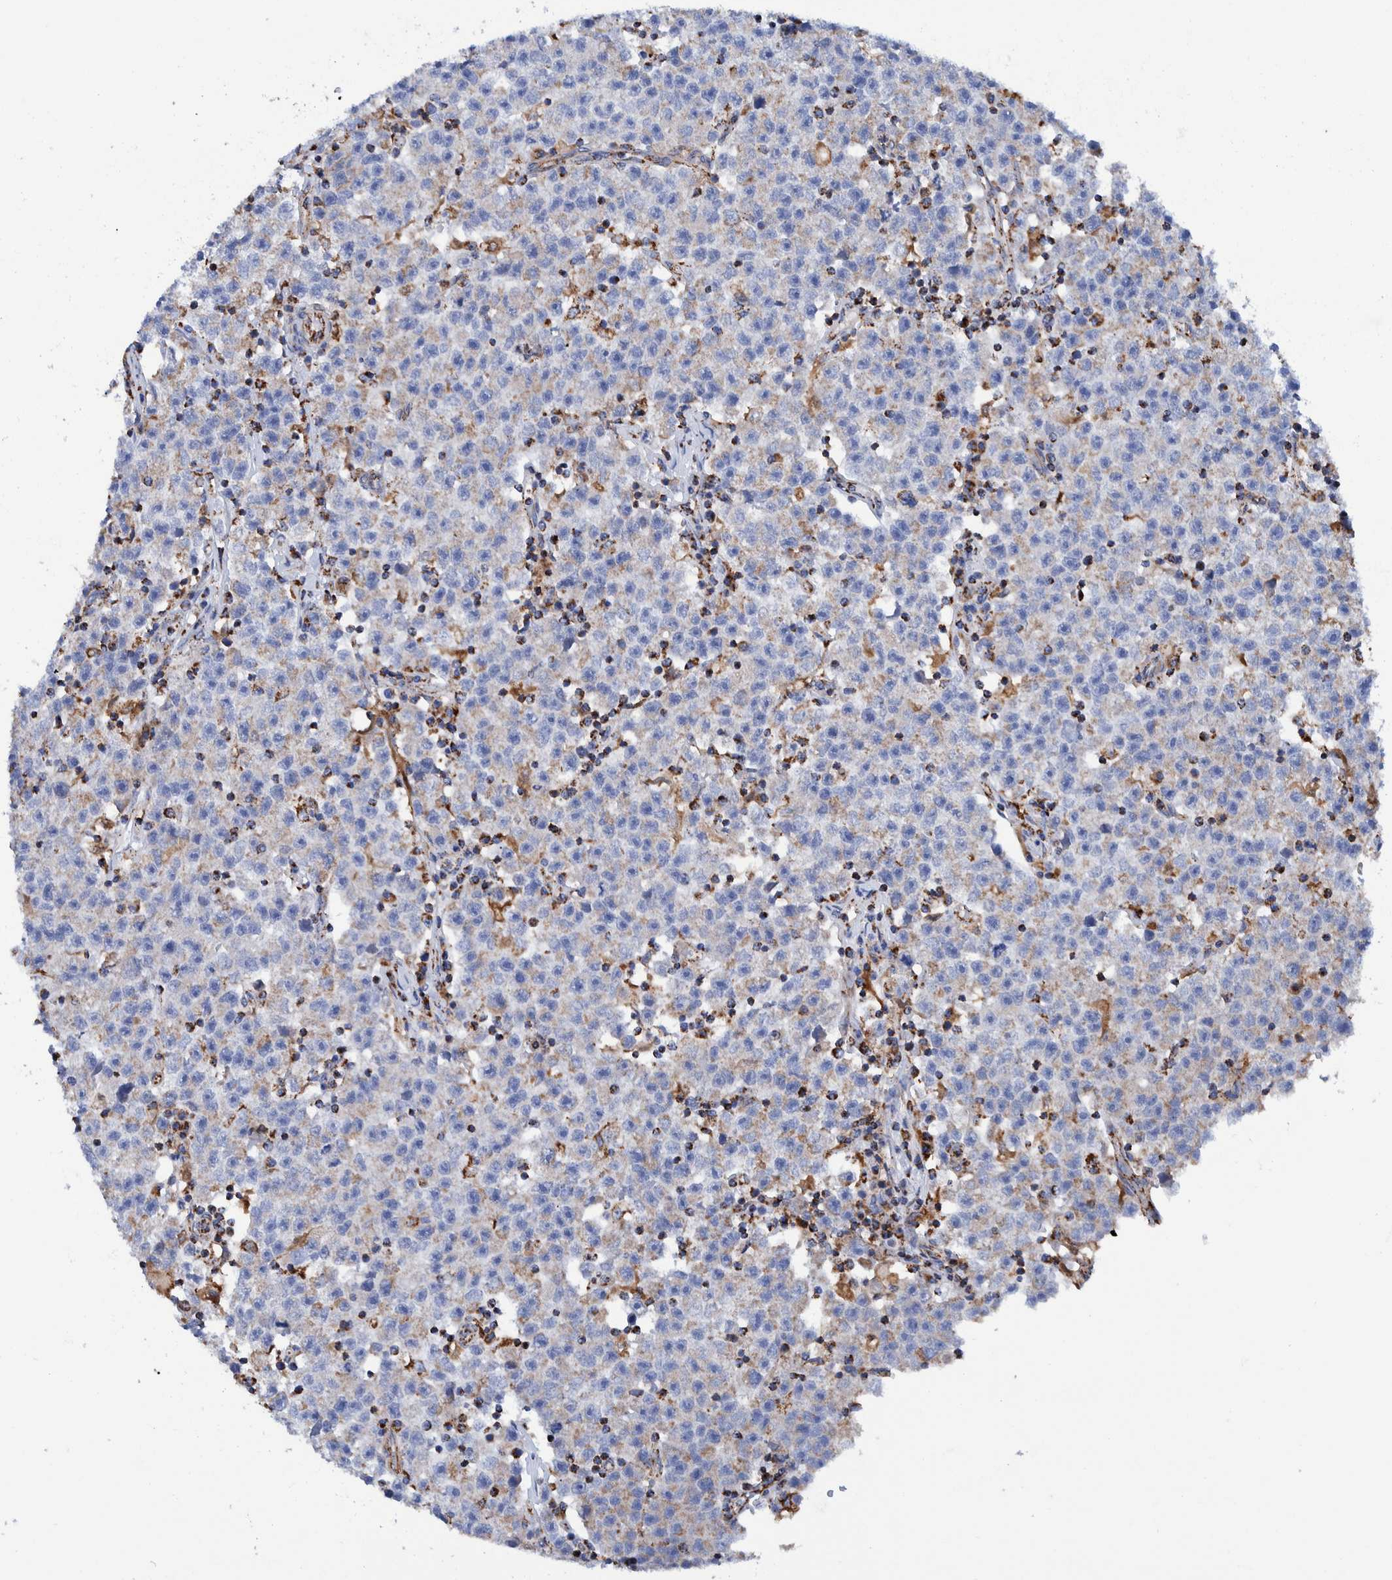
{"staining": {"intensity": "weak", "quantity": "<25%", "location": "cytoplasmic/membranous"}, "tissue": "testis cancer", "cell_type": "Tumor cells", "image_type": "cancer", "snomed": [{"axis": "morphology", "description": "Seminoma, NOS"}, {"axis": "topography", "description": "Testis"}], "caption": "This is an immunohistochemistry (IHC) micrograph of human seminoma (testis). There is no positivity in tumor cells.", "gene": "DECR1", "patient": {"sex": "male", "age": 22}}